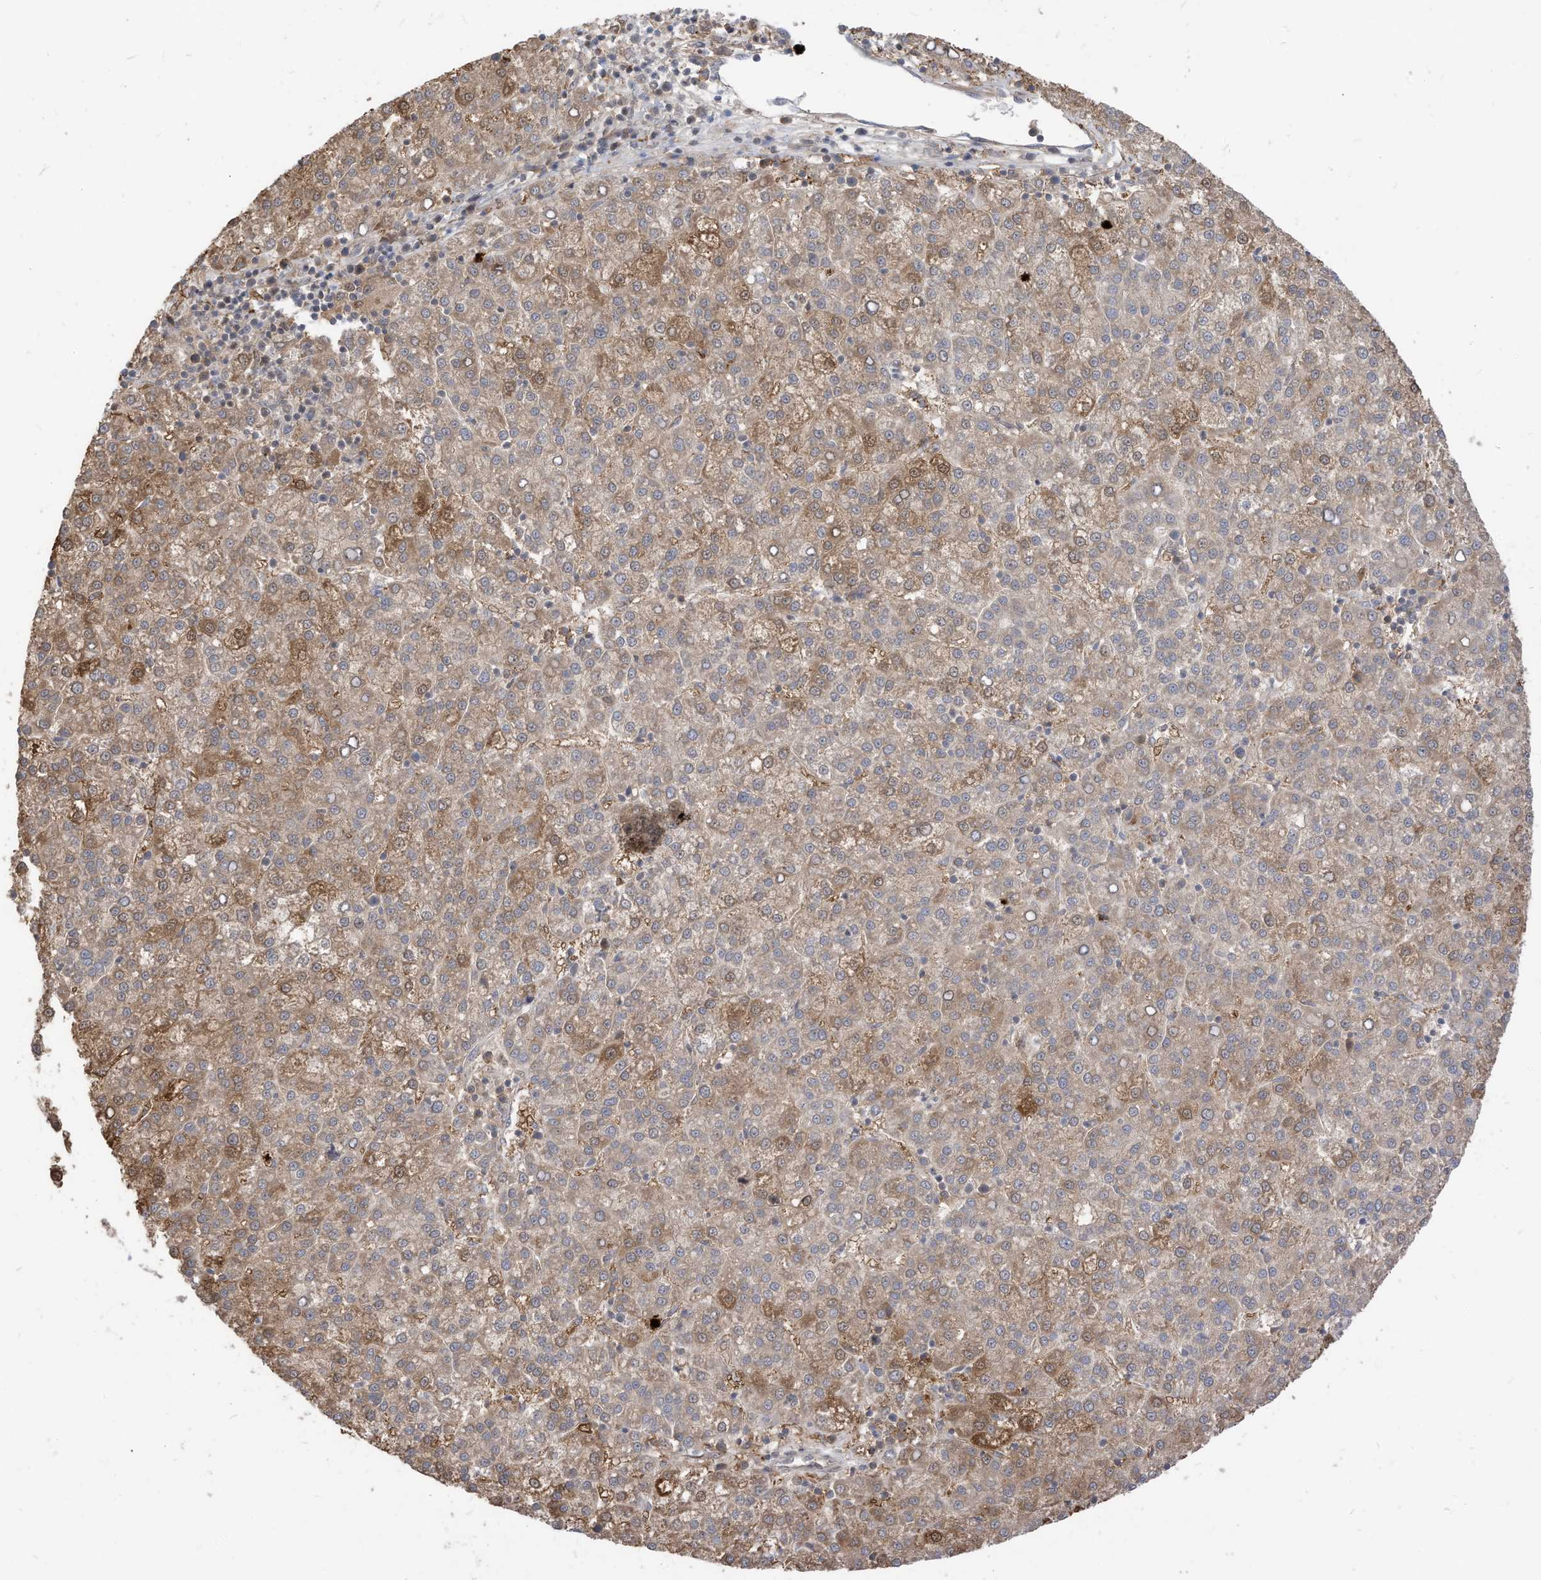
{"staining": {"intensity": "moderate", "quantity": "25%-75%", "location": "cytoplasmic/membranous,nuclear"}, "tissue": "liver cancer", "cell_type": "Tumor cells", "image_type": "cancer", "snomed": [{"axis": "morphology", "description": "Carcinoma, Hepatocellular, NOS"}, {"axis": "topography", "description": "Liver"}], "caption": "Moderate cytoplasmic/membranous and nuclear protein positivity is identified in about 25%-75% of tumor cells in liver hepatocellular carcinoma.", "gene": "CNKSR1", "patient": {"sex": "female", "age": 58}}